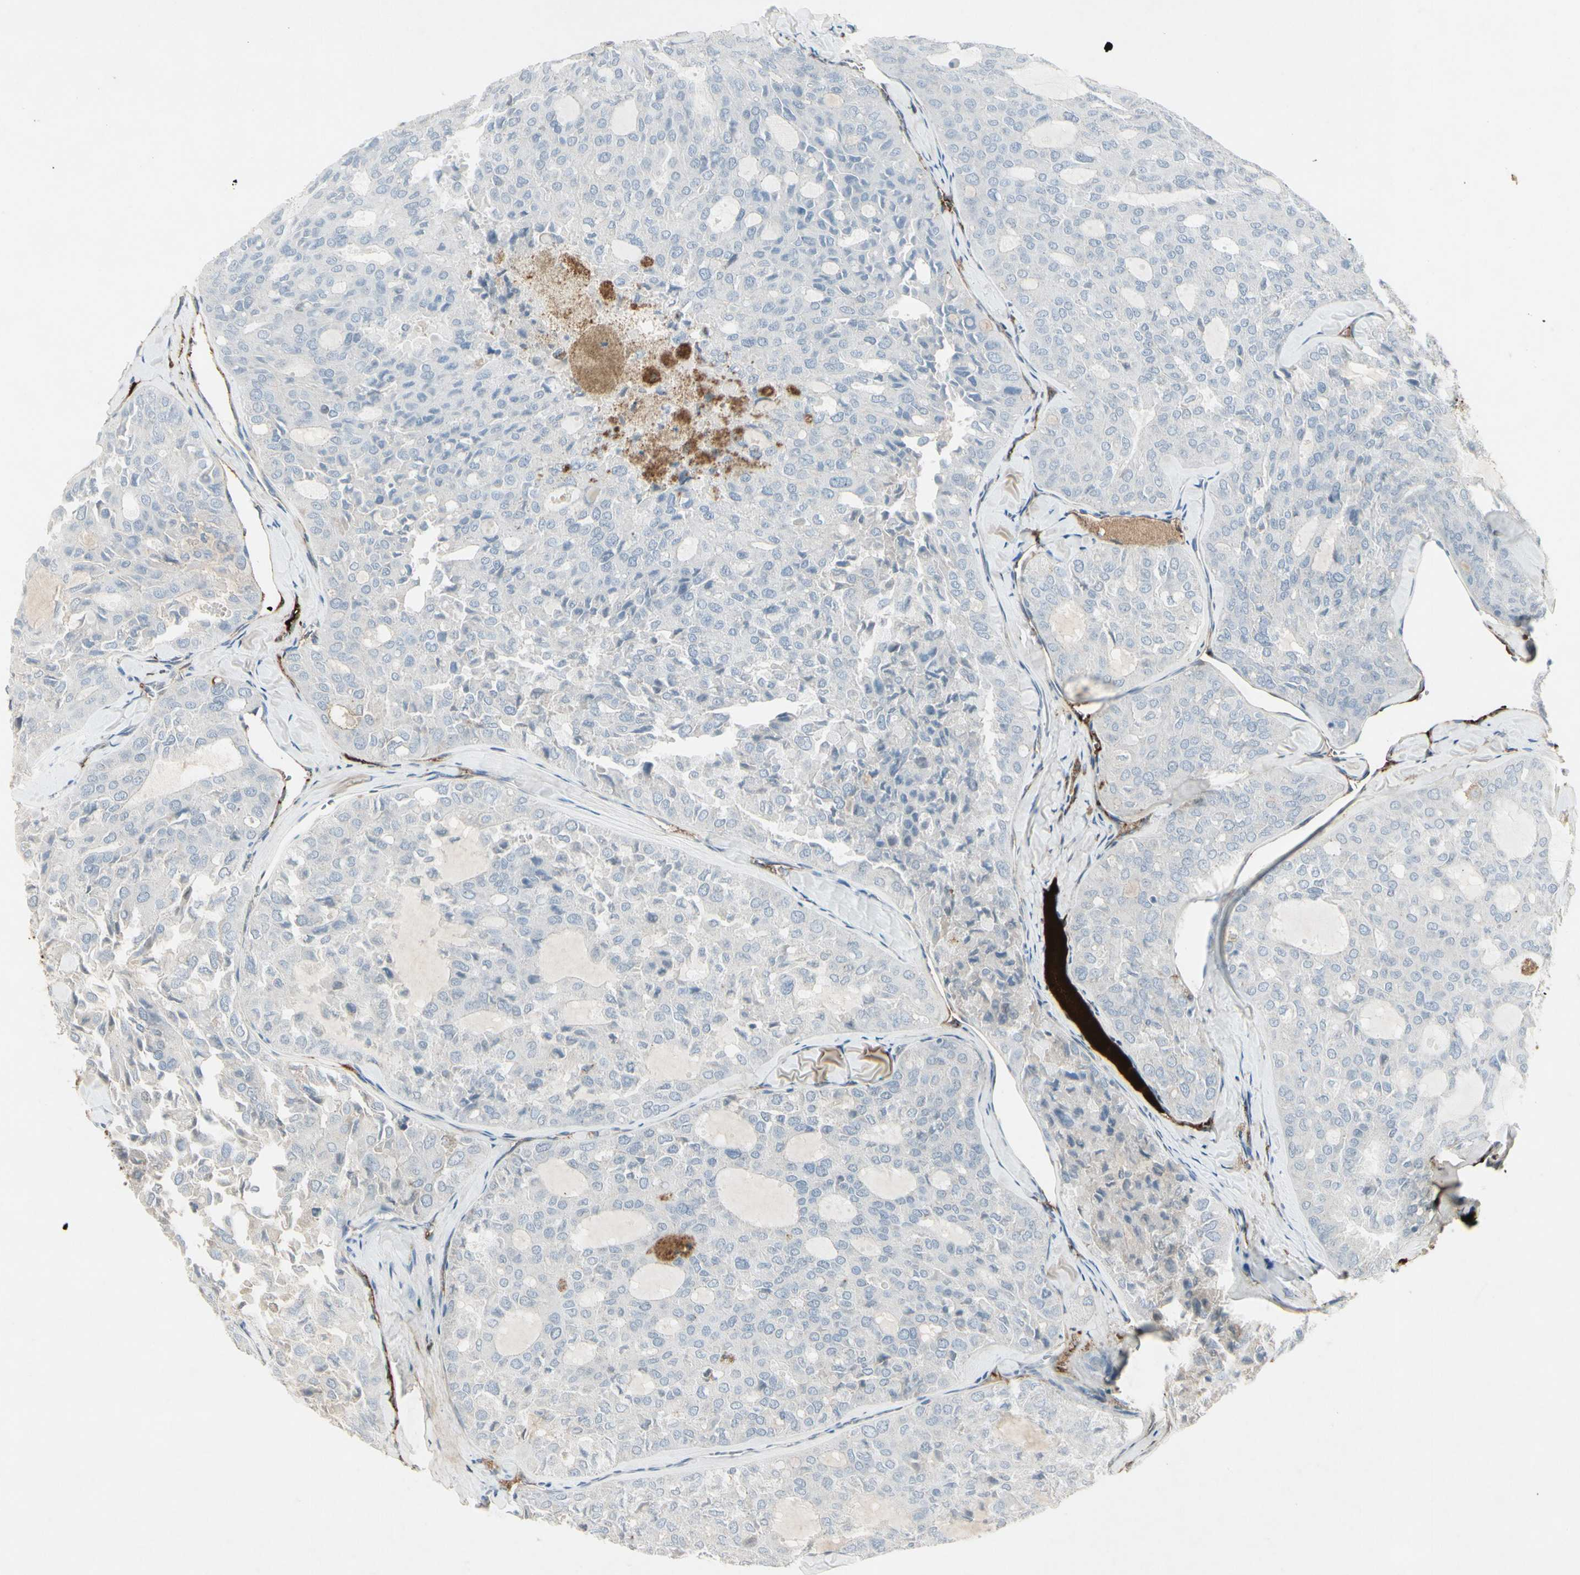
{"staining": {"intensity": "weak", "quantity": "<25%", "location": "cytoplasmic/membranous"}, "tissue": "thyroid cancer", "cell_type": "Tumor cells", "image_type": "cancer", "snomed": [{"axis": "morphology", "description": "Follicular adenoma carcinoma, NOS"}, {"axis": "topography", "description": "Thyroid gland"}], "caption": "A high-resolution micrograph shows immunohistochemistry staining of follicular adenoma carcinoma (thyroid), which reveals no significant expression in tumor cells.", "gene": "IGHM", "patient": {"sex": "male", "age": 75}}